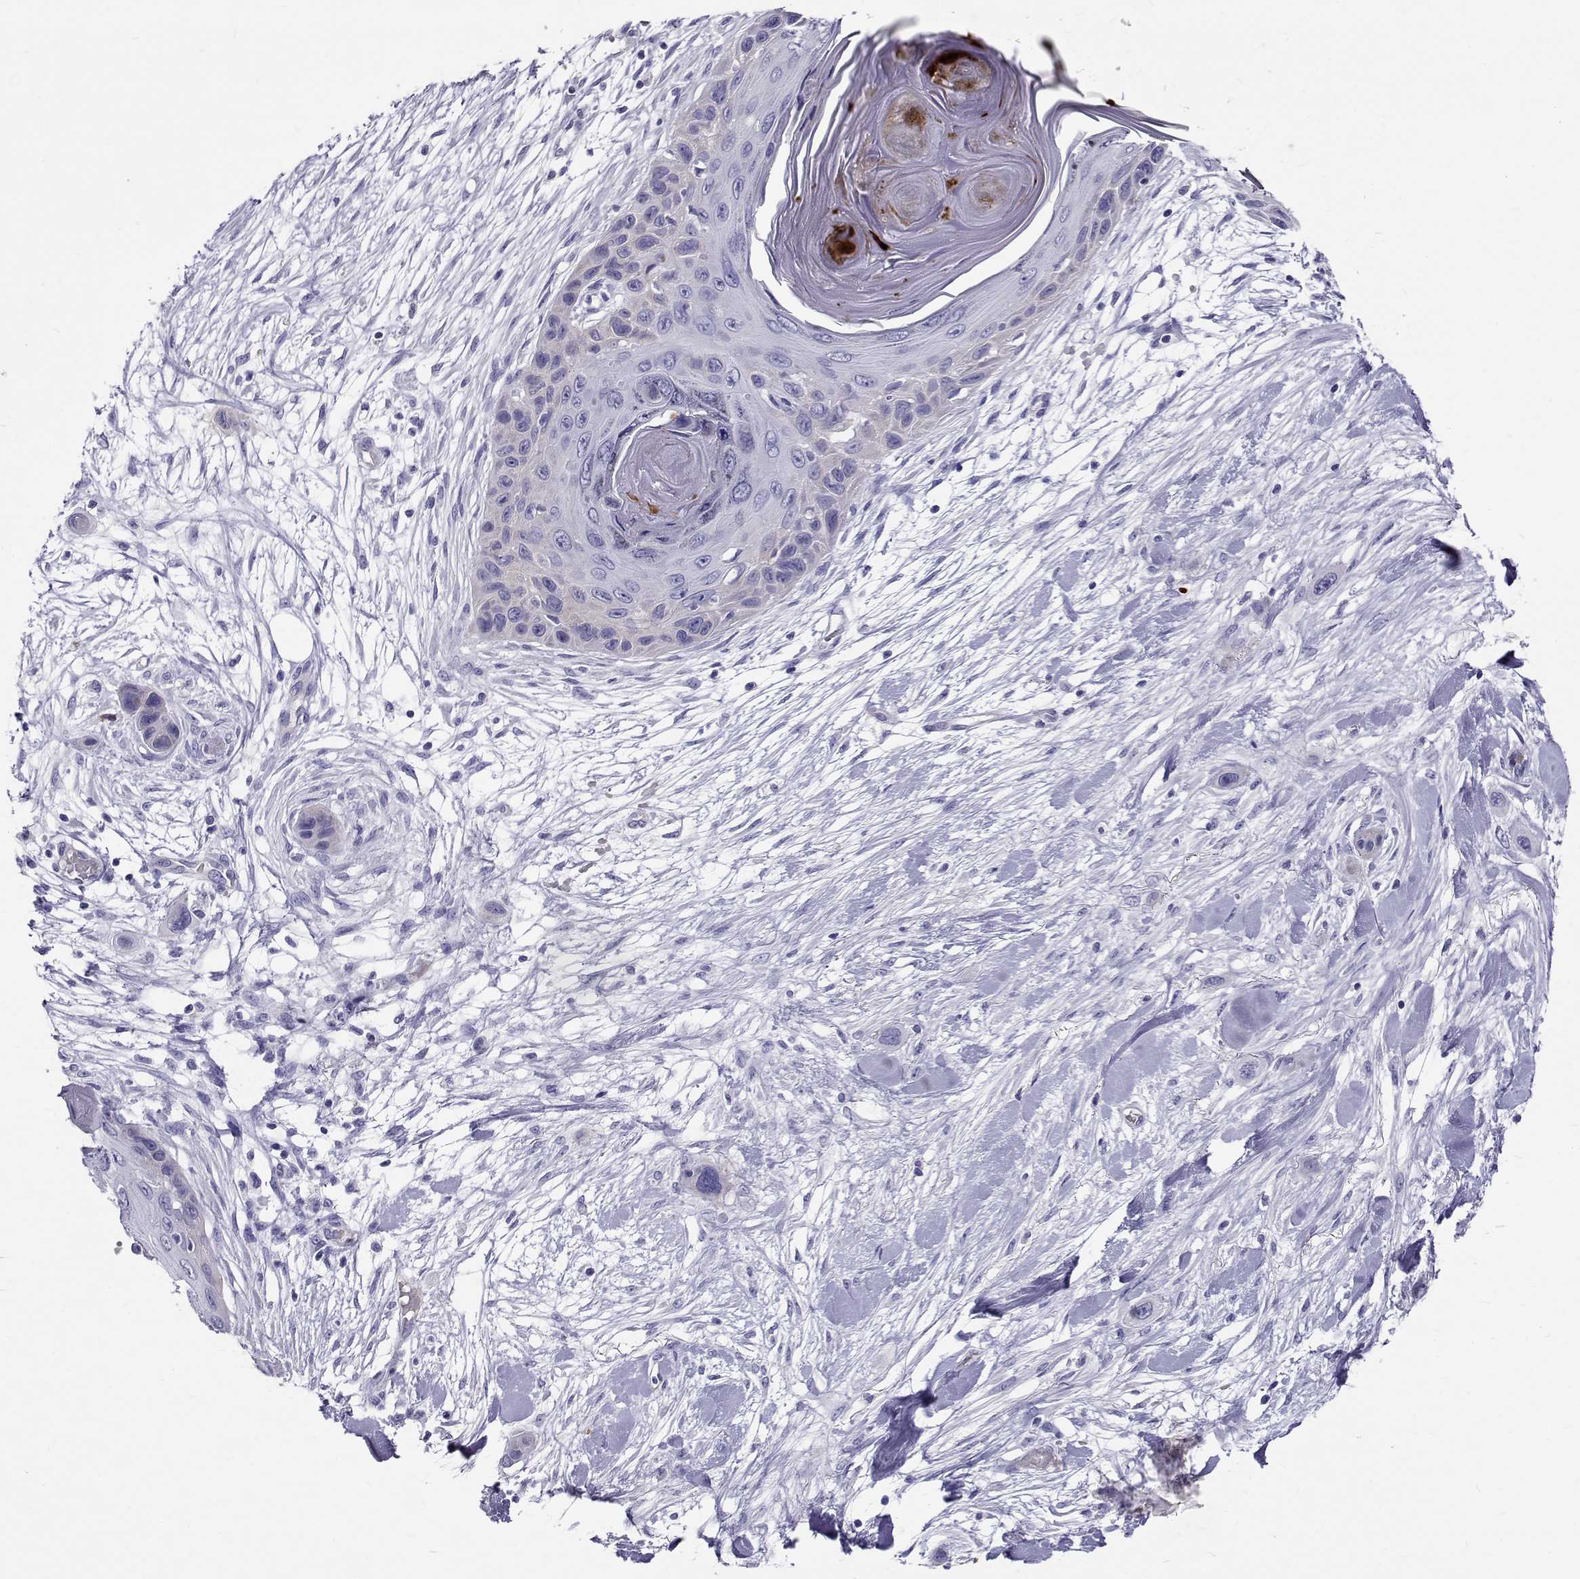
{"staining": {"intensity": "negative", "quantity": "none", "location": "none"}, "tissue": "skin cancer", "cell_type": "Tumor cells", "image_type": "cancer", "snomed": [{"axis": "morphology", "description": "Squamous cell carcinoma, NOS"}, {"axis": "topography", "description": "Skin"}], "caption": "Tumor cells are negative for brown protein staining in squamous cell carcinoma (skin).", "gene": "IGSF1", "patient": {"sex": "male", "age": 79}}